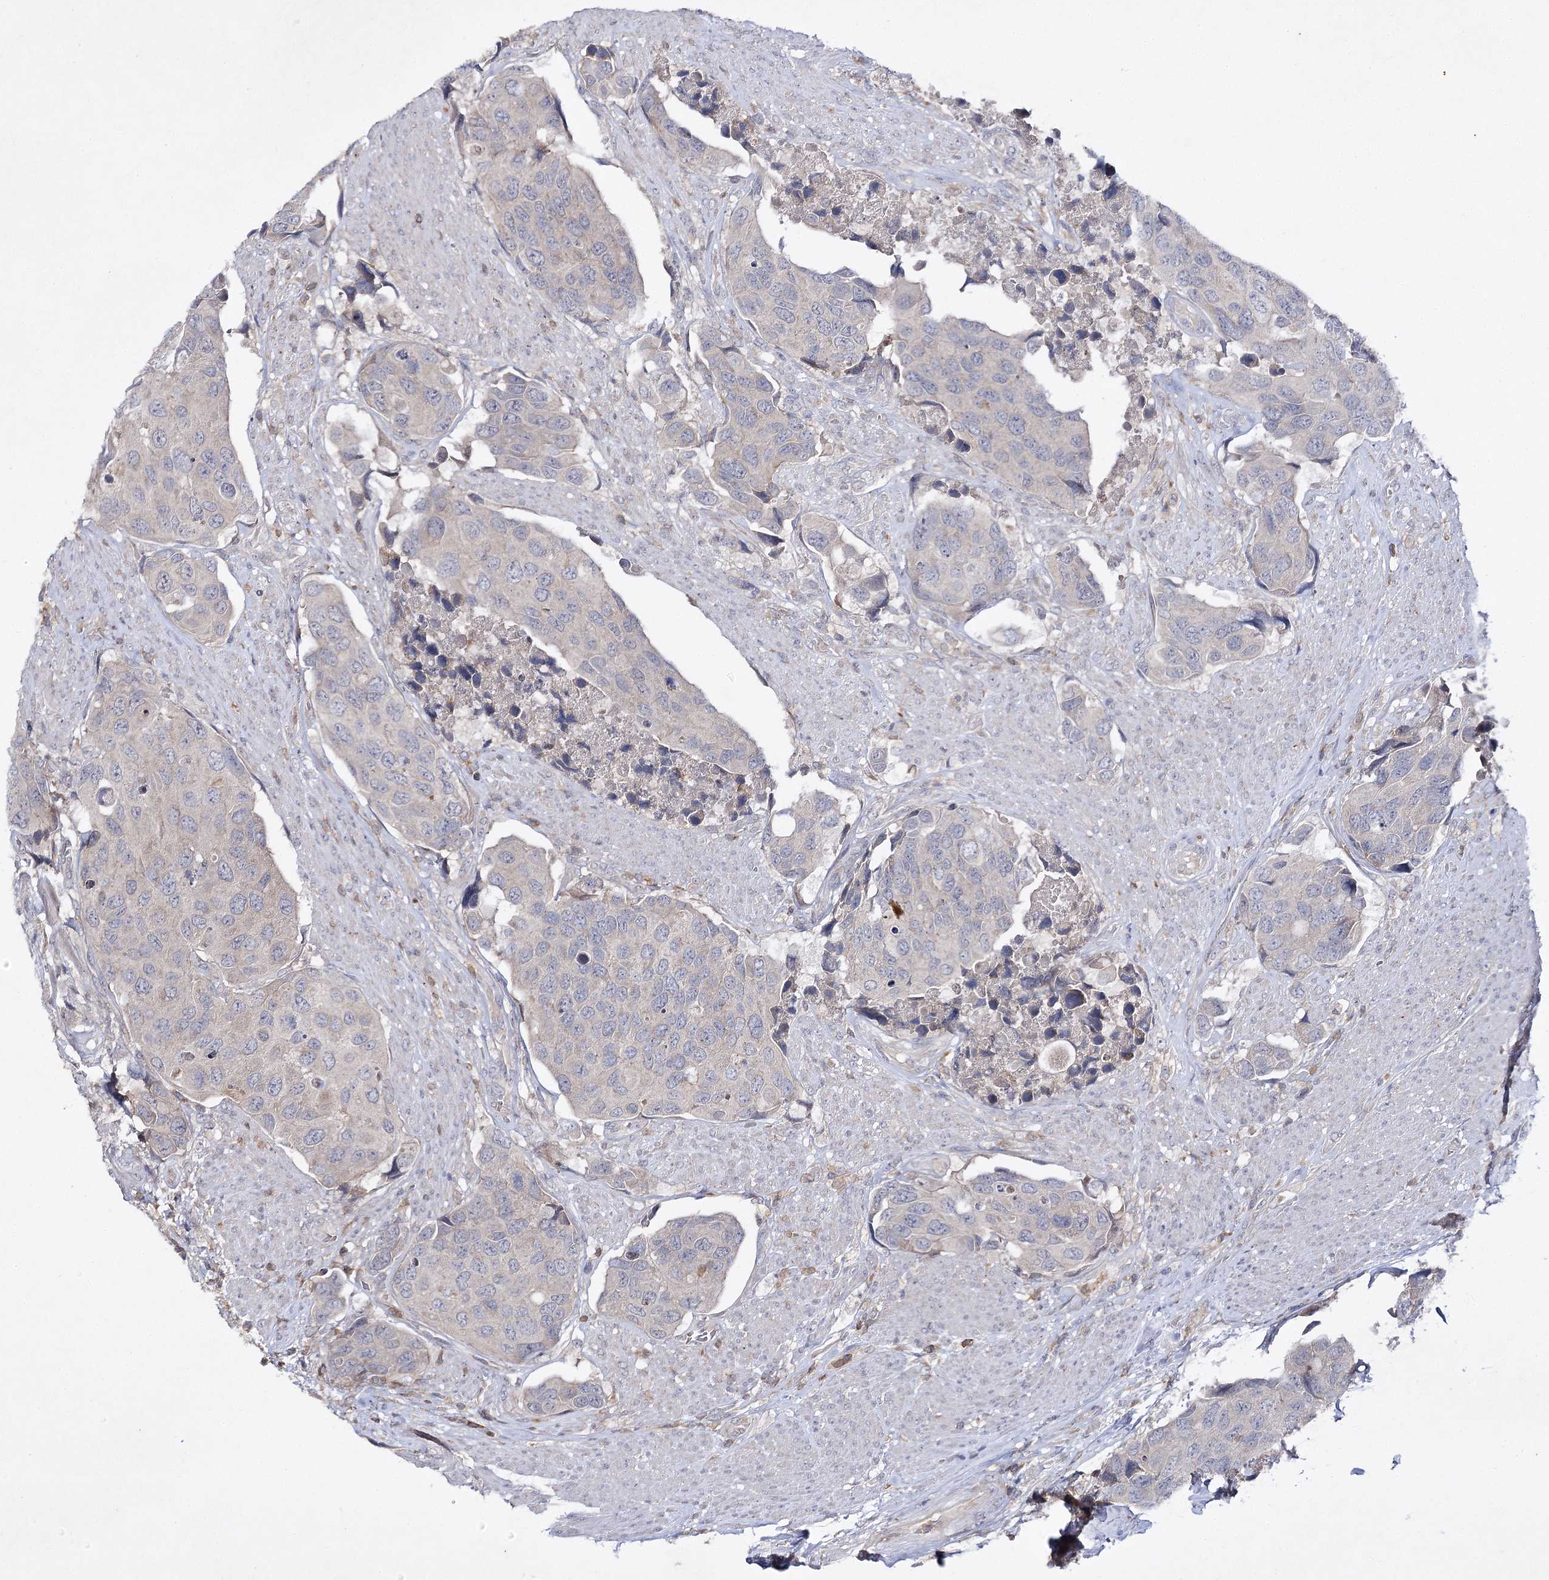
{"staining": {"intensity": "negative", "quantity": "none", "location": "none"}, "tissue": "urothelial cancer", "cell_type": "Tumor cells", "image_type": "cancer", "snomed": [{"axis": "morphology", "description": "Urothelial carcinoma, High grade"}, {"axis": "topography", "description": "Urinary bladder"}], "caption": "Human high-grade urothelial carcinoma stained for a protein using immunohistochemistry demonstrates no positivity in tumor cells.", "gene": "BCR", "patient": {"sex": "male", "age": 74}}